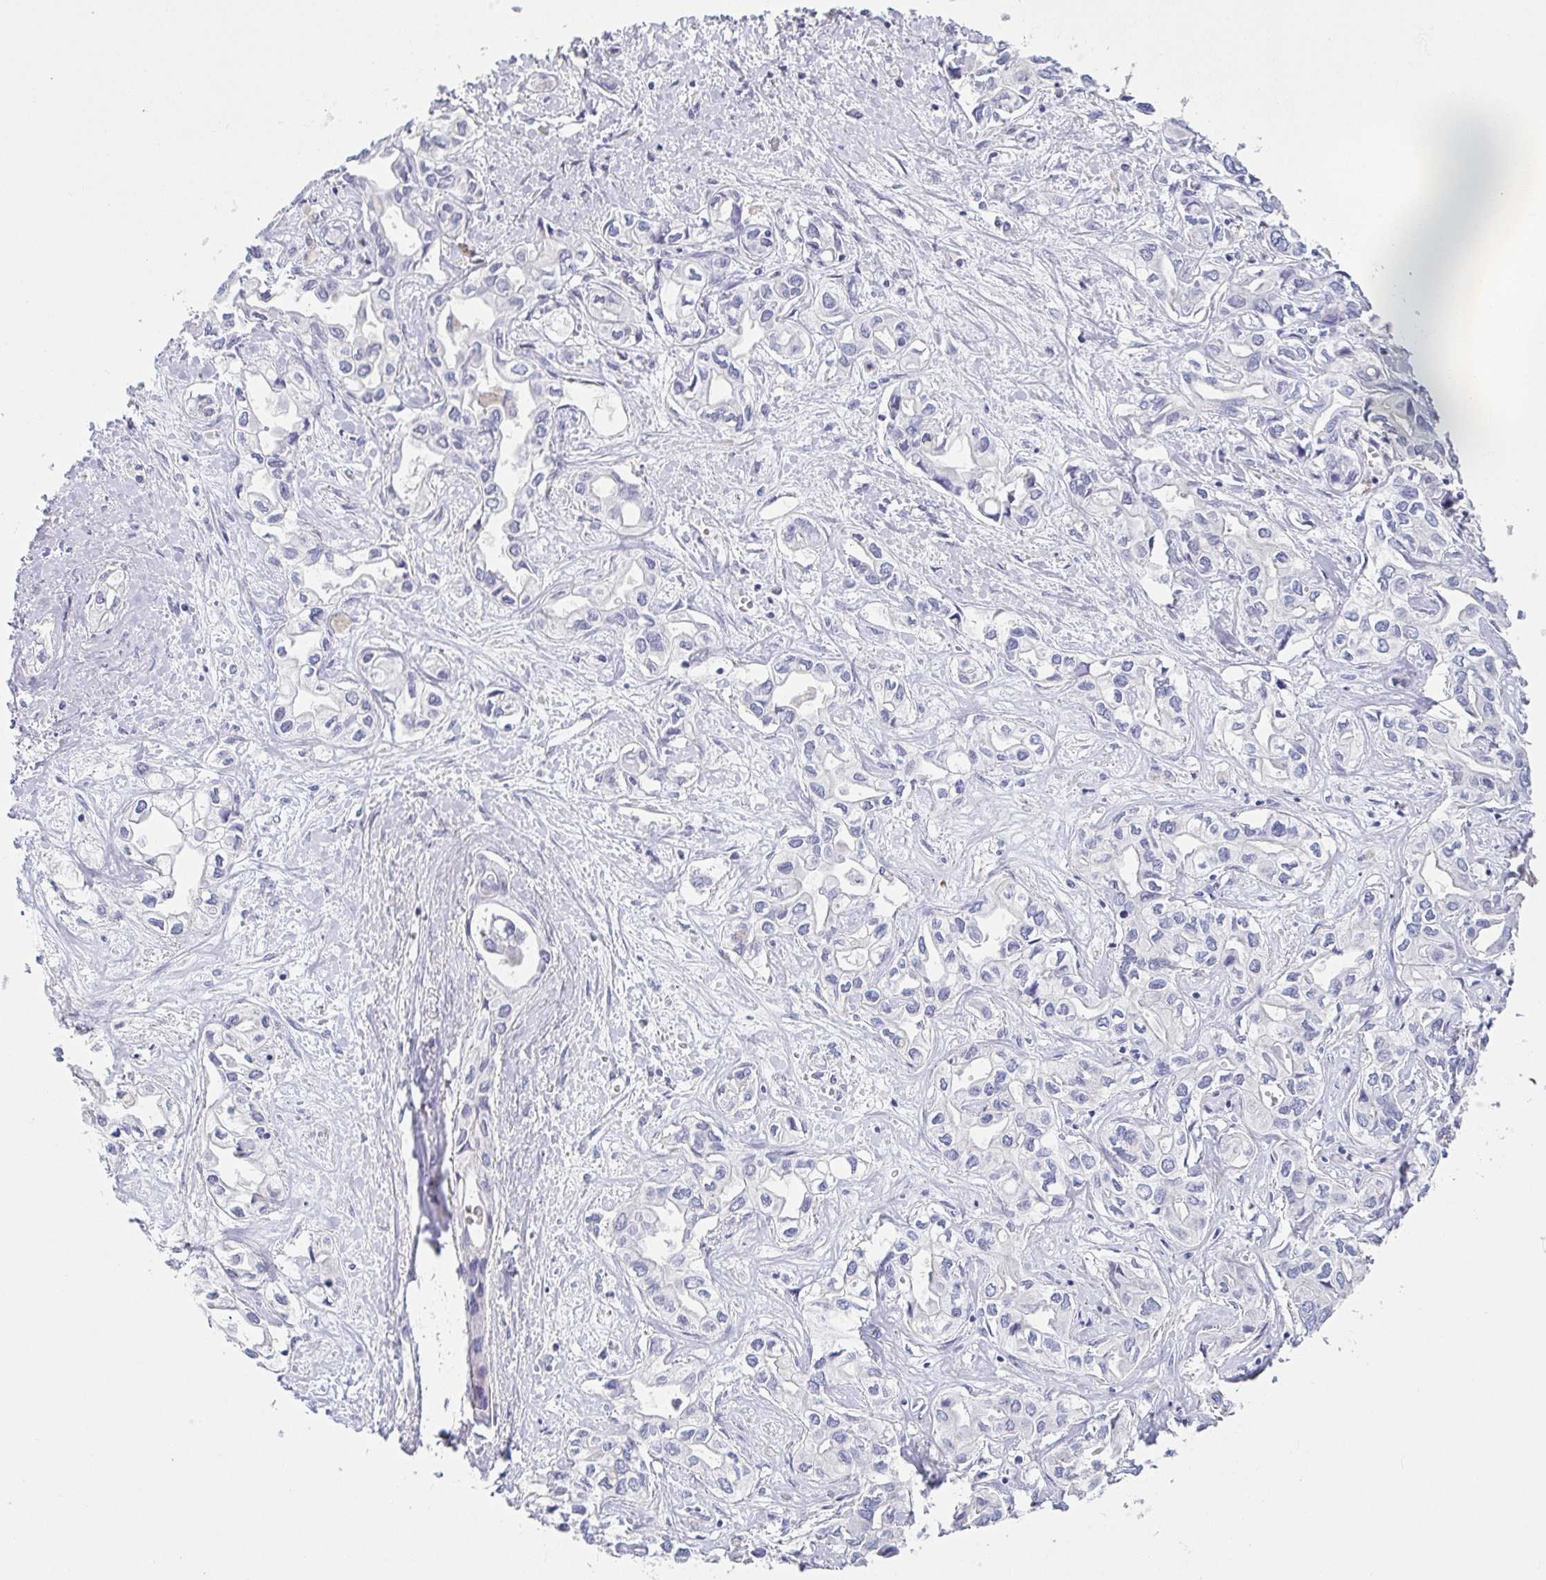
{"staining": {"intensity": "negative", "quantity": "none", "location": "none"}, "tissue": "liver cancer", "cell_type": "Tumor cells", "image_type": "cancer", "snomed": [{"axis": "morphology", "description": "Cholangiocarcinoma"}, {"axis": "topography", "description": "Liver"}], "caption": "High magnification brightfield microscopy of liver cancer stained with DAB (brown) and counterstained with hematoxylin (blue): tumor cells show no significant positivity.", "gene": "COL17A1", "patient": {"sex": "female", "age": 64}}